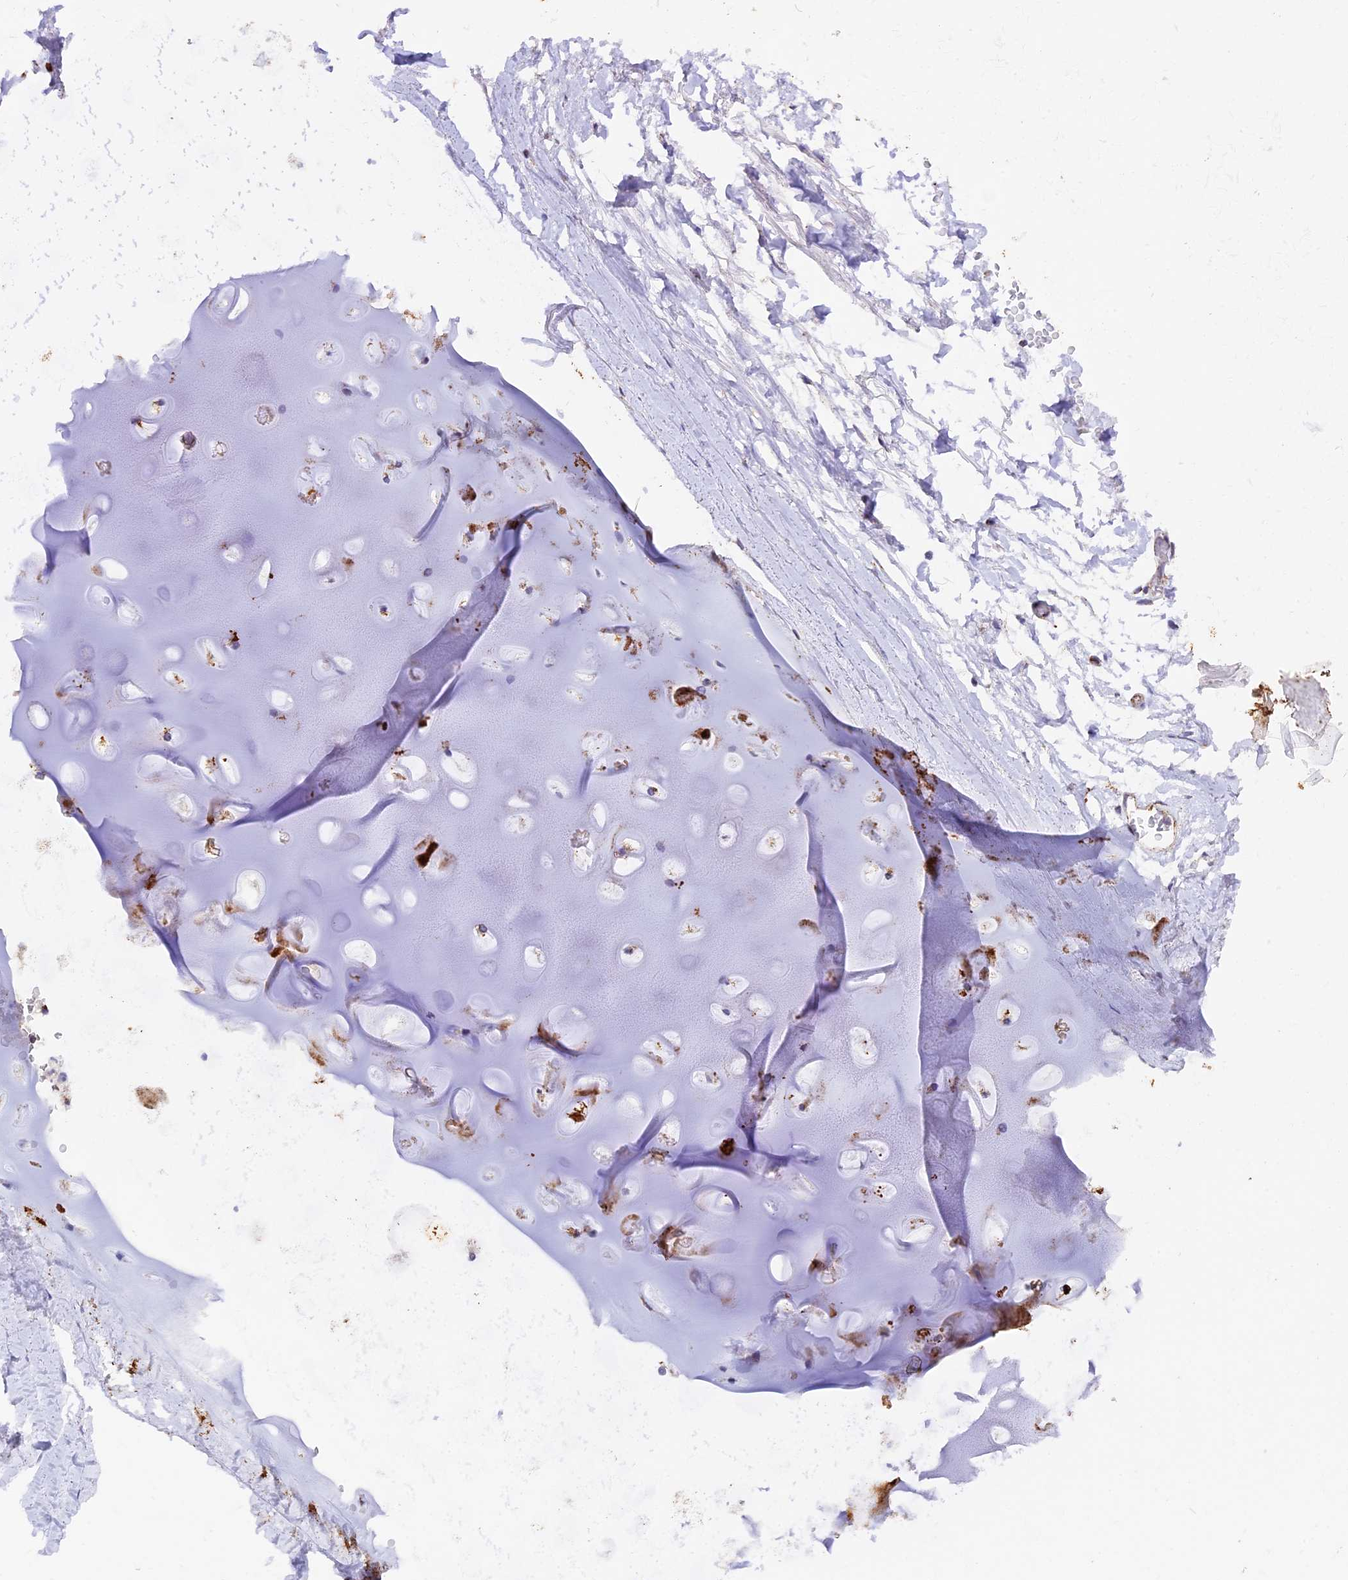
{"staining": {"intensity": "negative", "quantity": "none", "location": "none"}, "tissue": "adipose tissue", "cell_type": "Adipocytes", "image_type": "normal", "snomed": [{"axis": "morphology", "description": "Normal tissue, NOS"}, {"axis": "topography", "description": "Lymph node"}, {"axis": "topography", "description": "Bronchus"}], "caption": "This is a histopathology image of IHC staining of benign adipose tissue, which shows no positivity in adipocytes. The staining was performed using DAB (3,3'-diaminobenzidine) to visualize the protein expression in brown, while the nuclei were stained in blue with hematoxylin (Magnification: 20x).", "gene": "TFAM", "patient": {"sex": "male", "age": 63}}